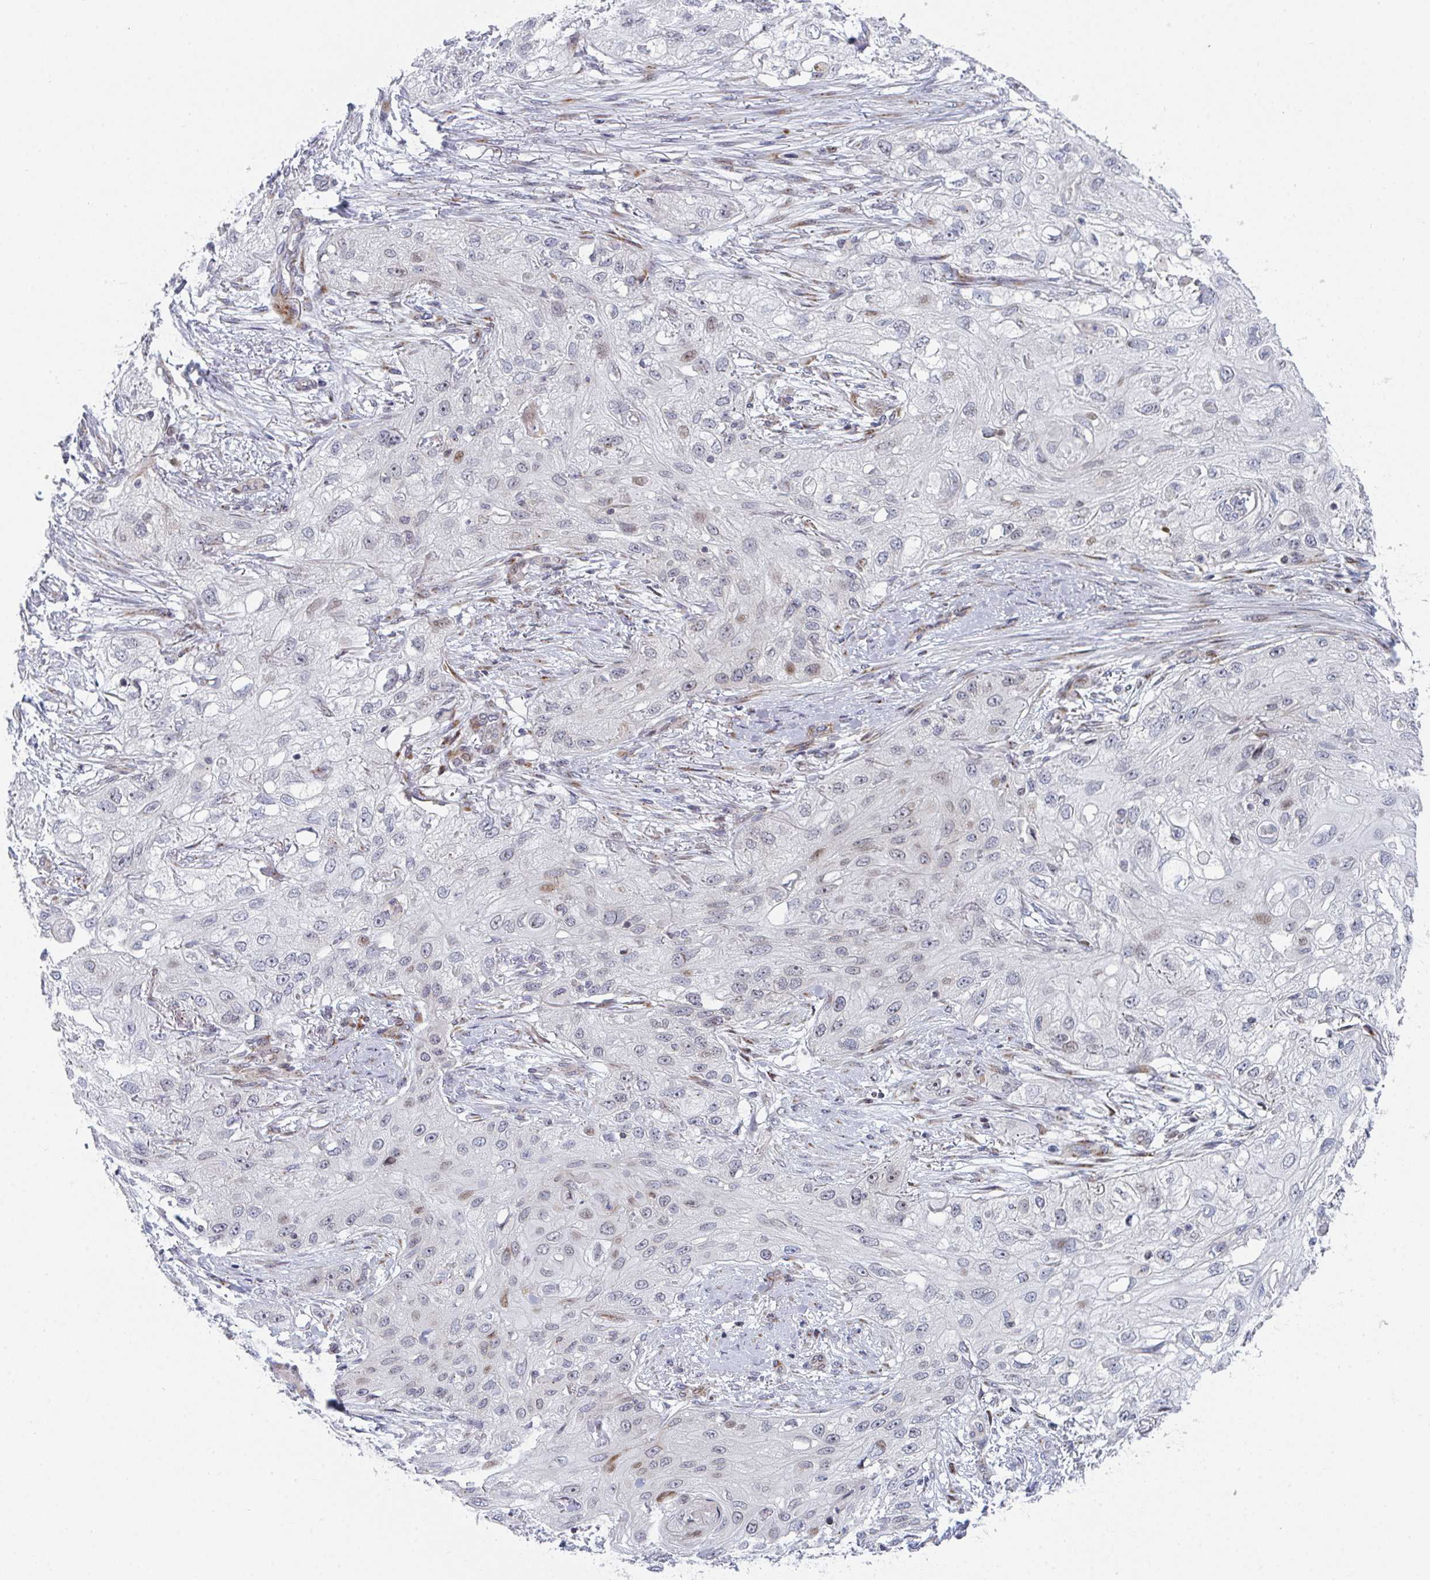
{"staining": {"intensity": "negative", "quantity": "none", "location": "none"}, "tissue": "skin cancer", "cell_type": "Tumor cells", "image_type": "cancer", "snomed": [{"axis": "morphology", "description": "Squamous cell carcinoma, NOS"}, {"axis": "topography", "description": "Skin"}, {"axis": "topography", "description": "Vulva"}], "caption": "Squamous cell carcinoma (skin) stained for a protein using IHC shows no expression tumor cells.", "gene": "PRKCH", "patient": {"sex": "female", "age": 86}}